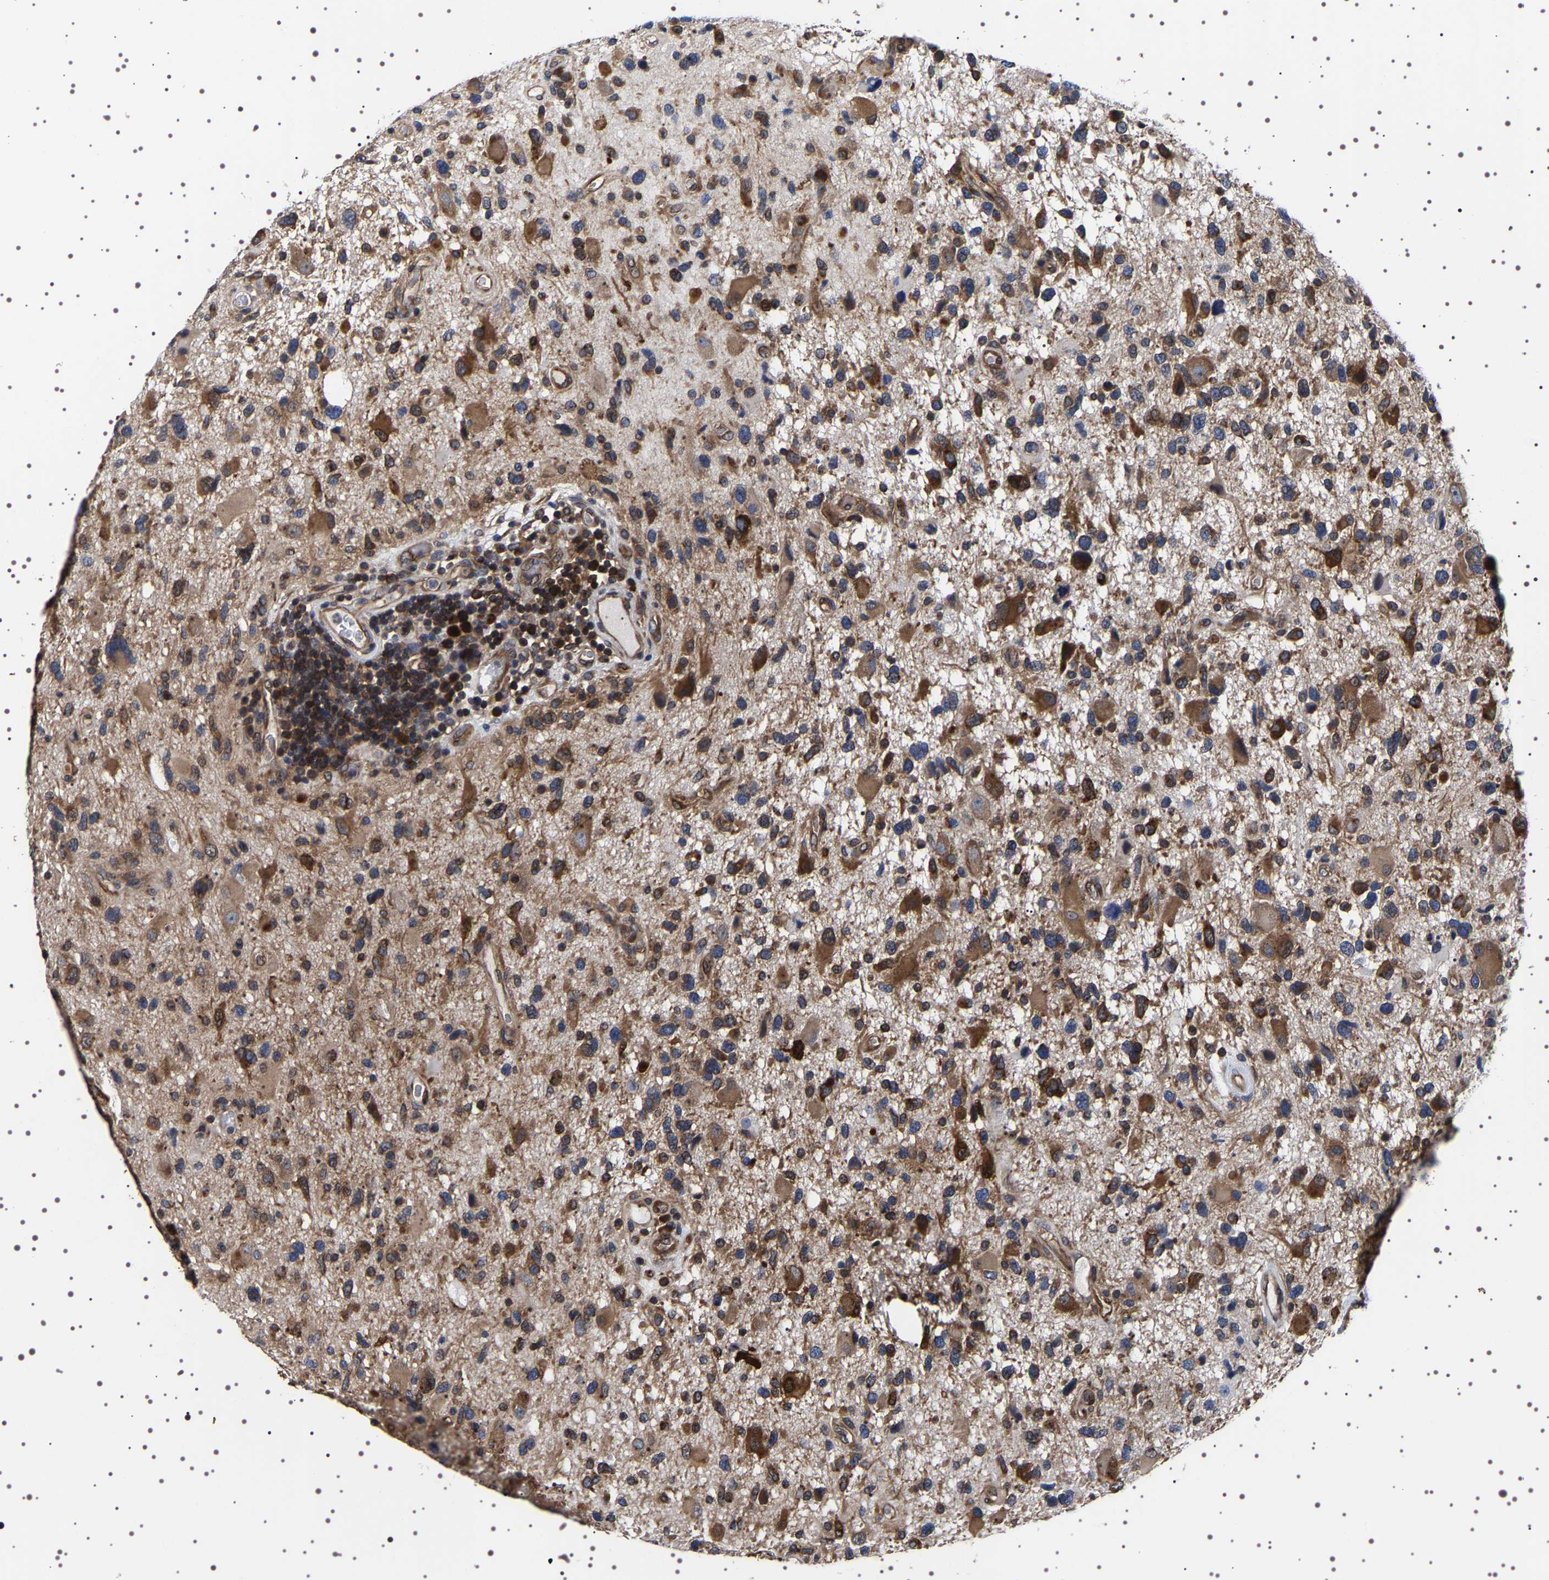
{"staining": {"intensity": "moderate", "quantity": ">75%", "location": "cytoplasmic/membranous"}, "tissue": "glioma", "cell_type": "Tumor cells", "image_type": "cancer", "snomed": [{"axis": "morphology", "description": "Glioma, malignant, High grade"}, {"axis": "topography", "description": "Brain"}], "caption": "Immunohistochemical staining of malignant high-grade glioma reveals medium levels of moderate cytoplasmic/membranous positivity in about >75% of tumor cells. The protein is shown in brown color, while the nuclei are stained blue.", "gene": "DARS1", "patient": {"sex": "male", "age": 33}}